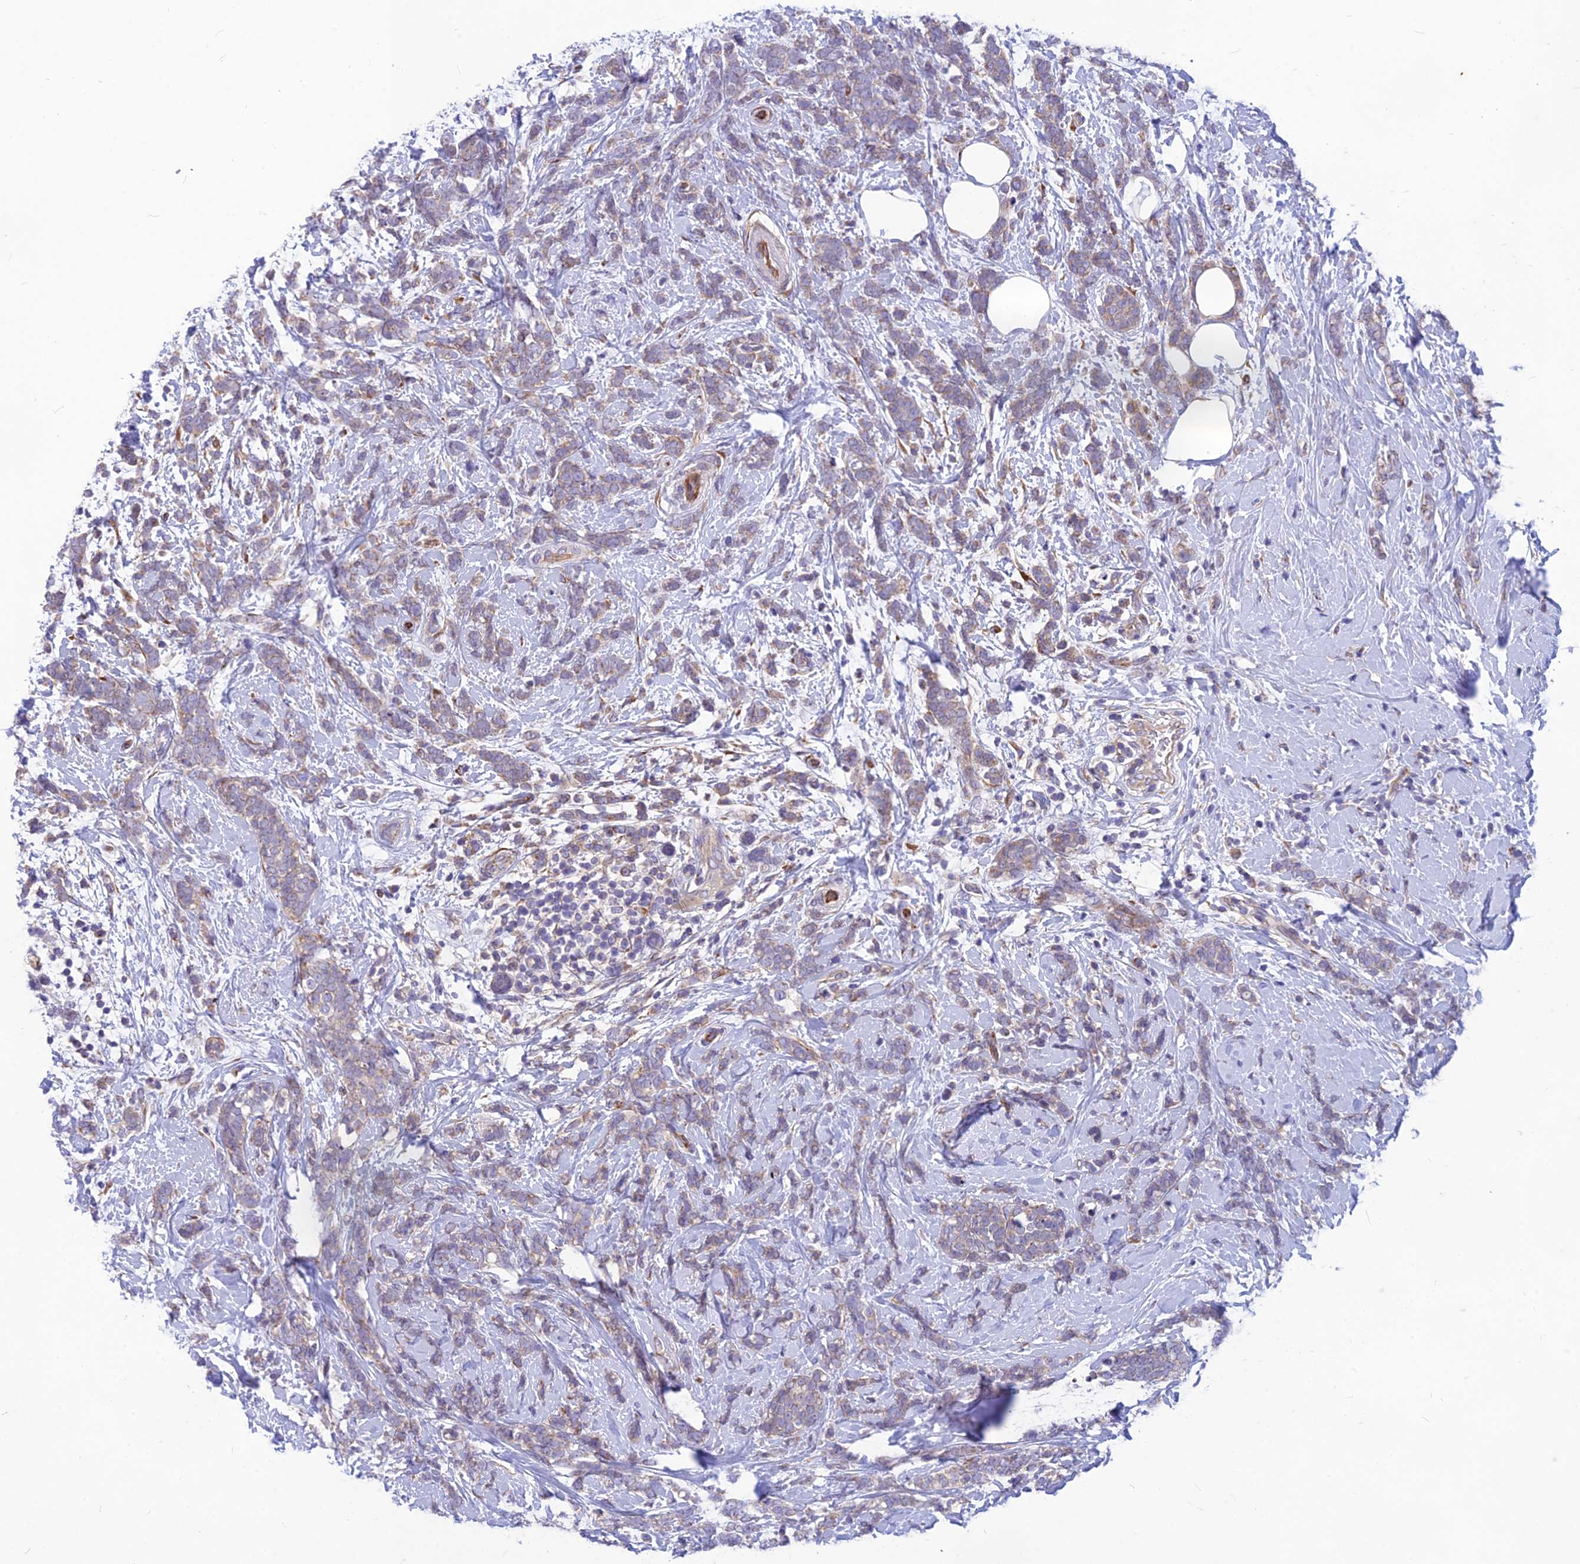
{"staining": {"intensity": "weak", "quantity": "<25%", "location": "cytoplasmic/membranous"}, "tissue": "breast cancer", "cell_type": "Tumor cells", "image_type": "cancer", "snomed": [{"axis": "morphology", "description": "Lobular carcinoma"}, {"axis": "topography", "description": "Breast"}], "caption": "Breast cancer was stained to show a protein in brown. There is no significant expression in tumor cells. (DAB (3,3'-diaminobenzidine) immunohistochemistry with hematoxylin counter stain).", "gene": "PTCD2", "patient": {"sex": "female", "age": 58}}